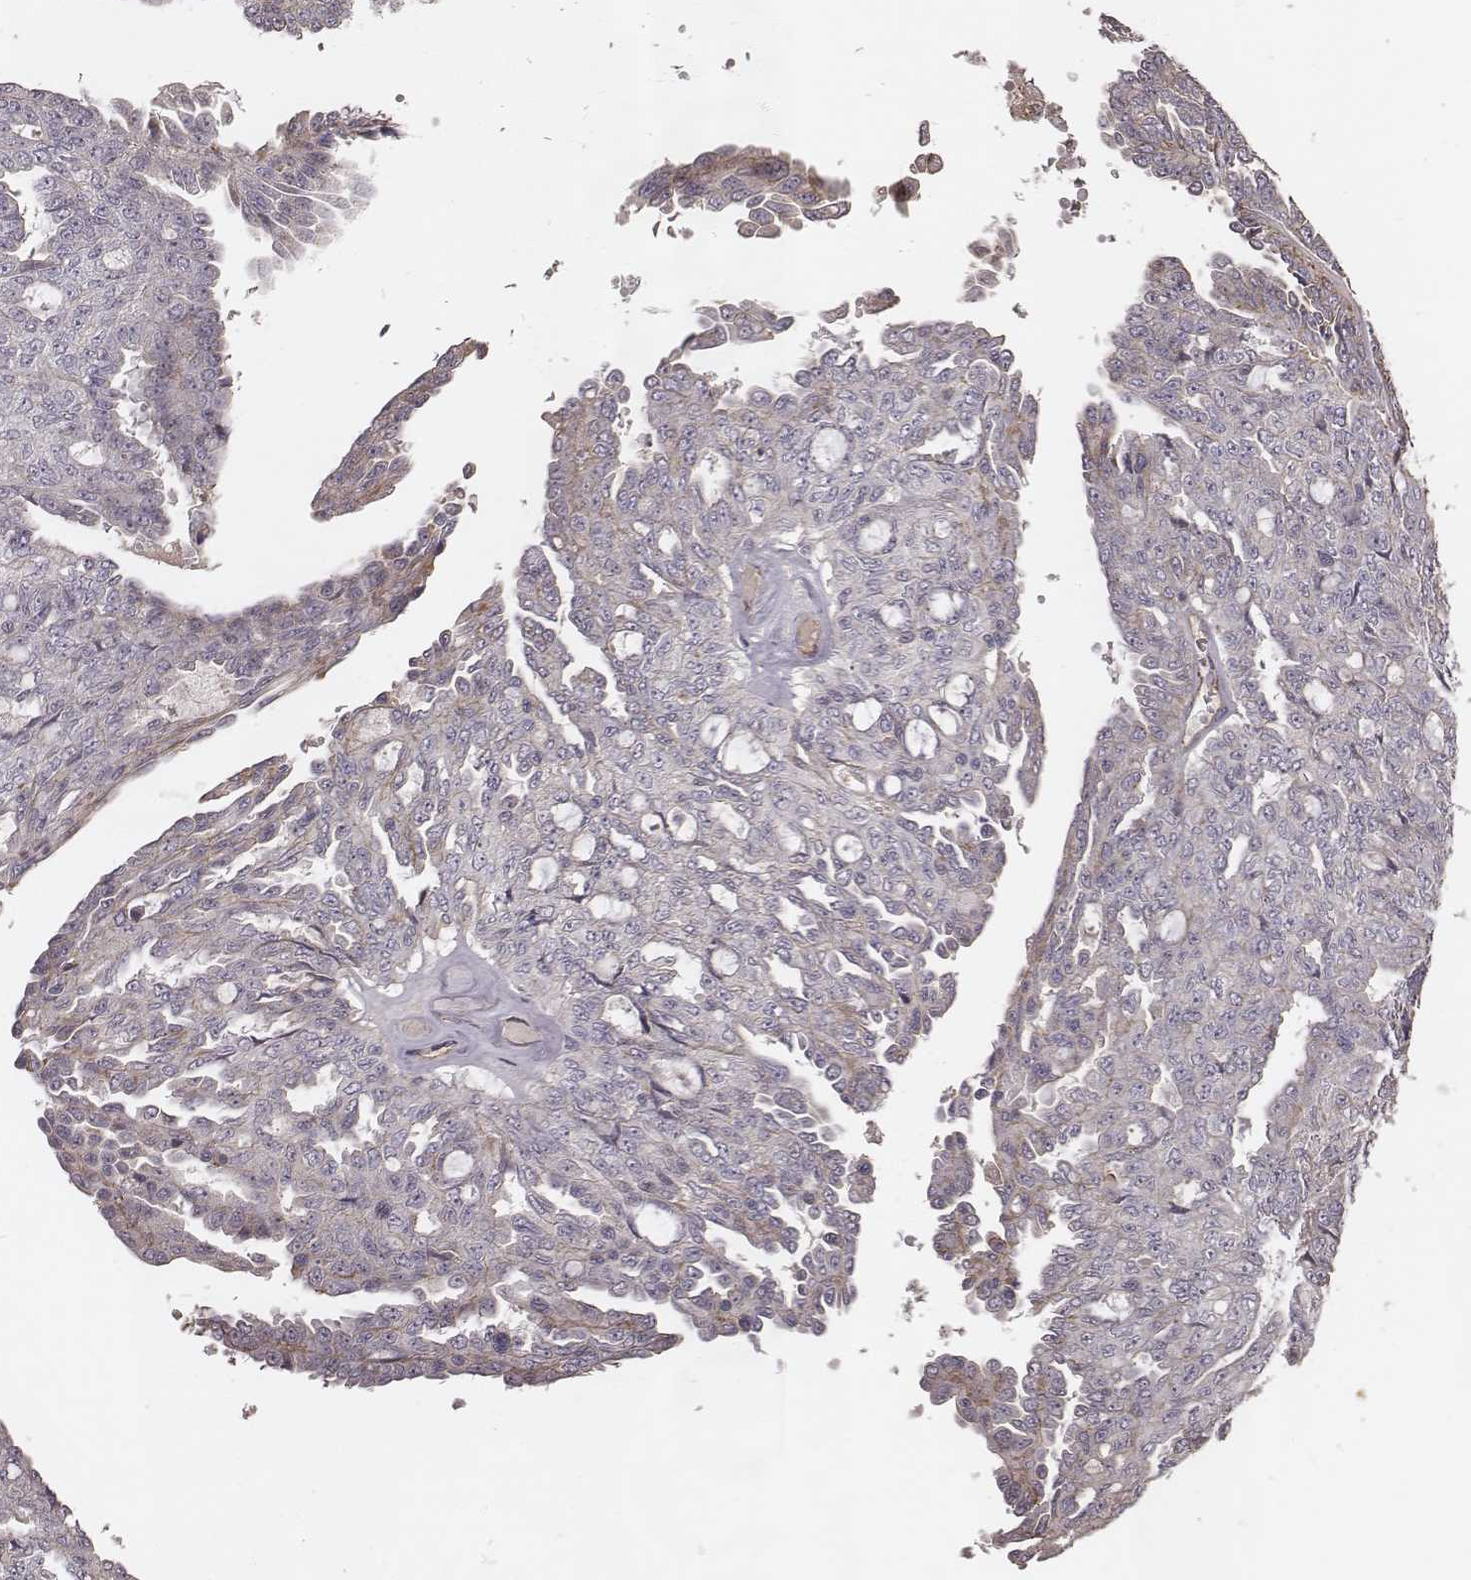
{"staining": {"intensity": "weak", "quantity": "<25%", "location": "cytoplasmic/membranous"}, "tissue": "ovarian cancer", "cell_type": "Tumor cells", "image_type": "cancer", "snomed": [{"axis": "morphology", "description": "Cystadenocarcinoma, serous, NOS"}, {"axis": "topography", "description": "Ovary"}], "caption": "An immunohistochemistry (IHC) micrograph of ovarian cancer (serous cystadenocarcinoma) is shown. There is no staining in tumor cells of ovarian cancer (serous cystadenocarcinoma). (DAB (3,3'-diaminobenzidine) immunohistochemistry, high magnification).", "gene": "OTOGL", "patient": {"sex": "female", "age": 71}}